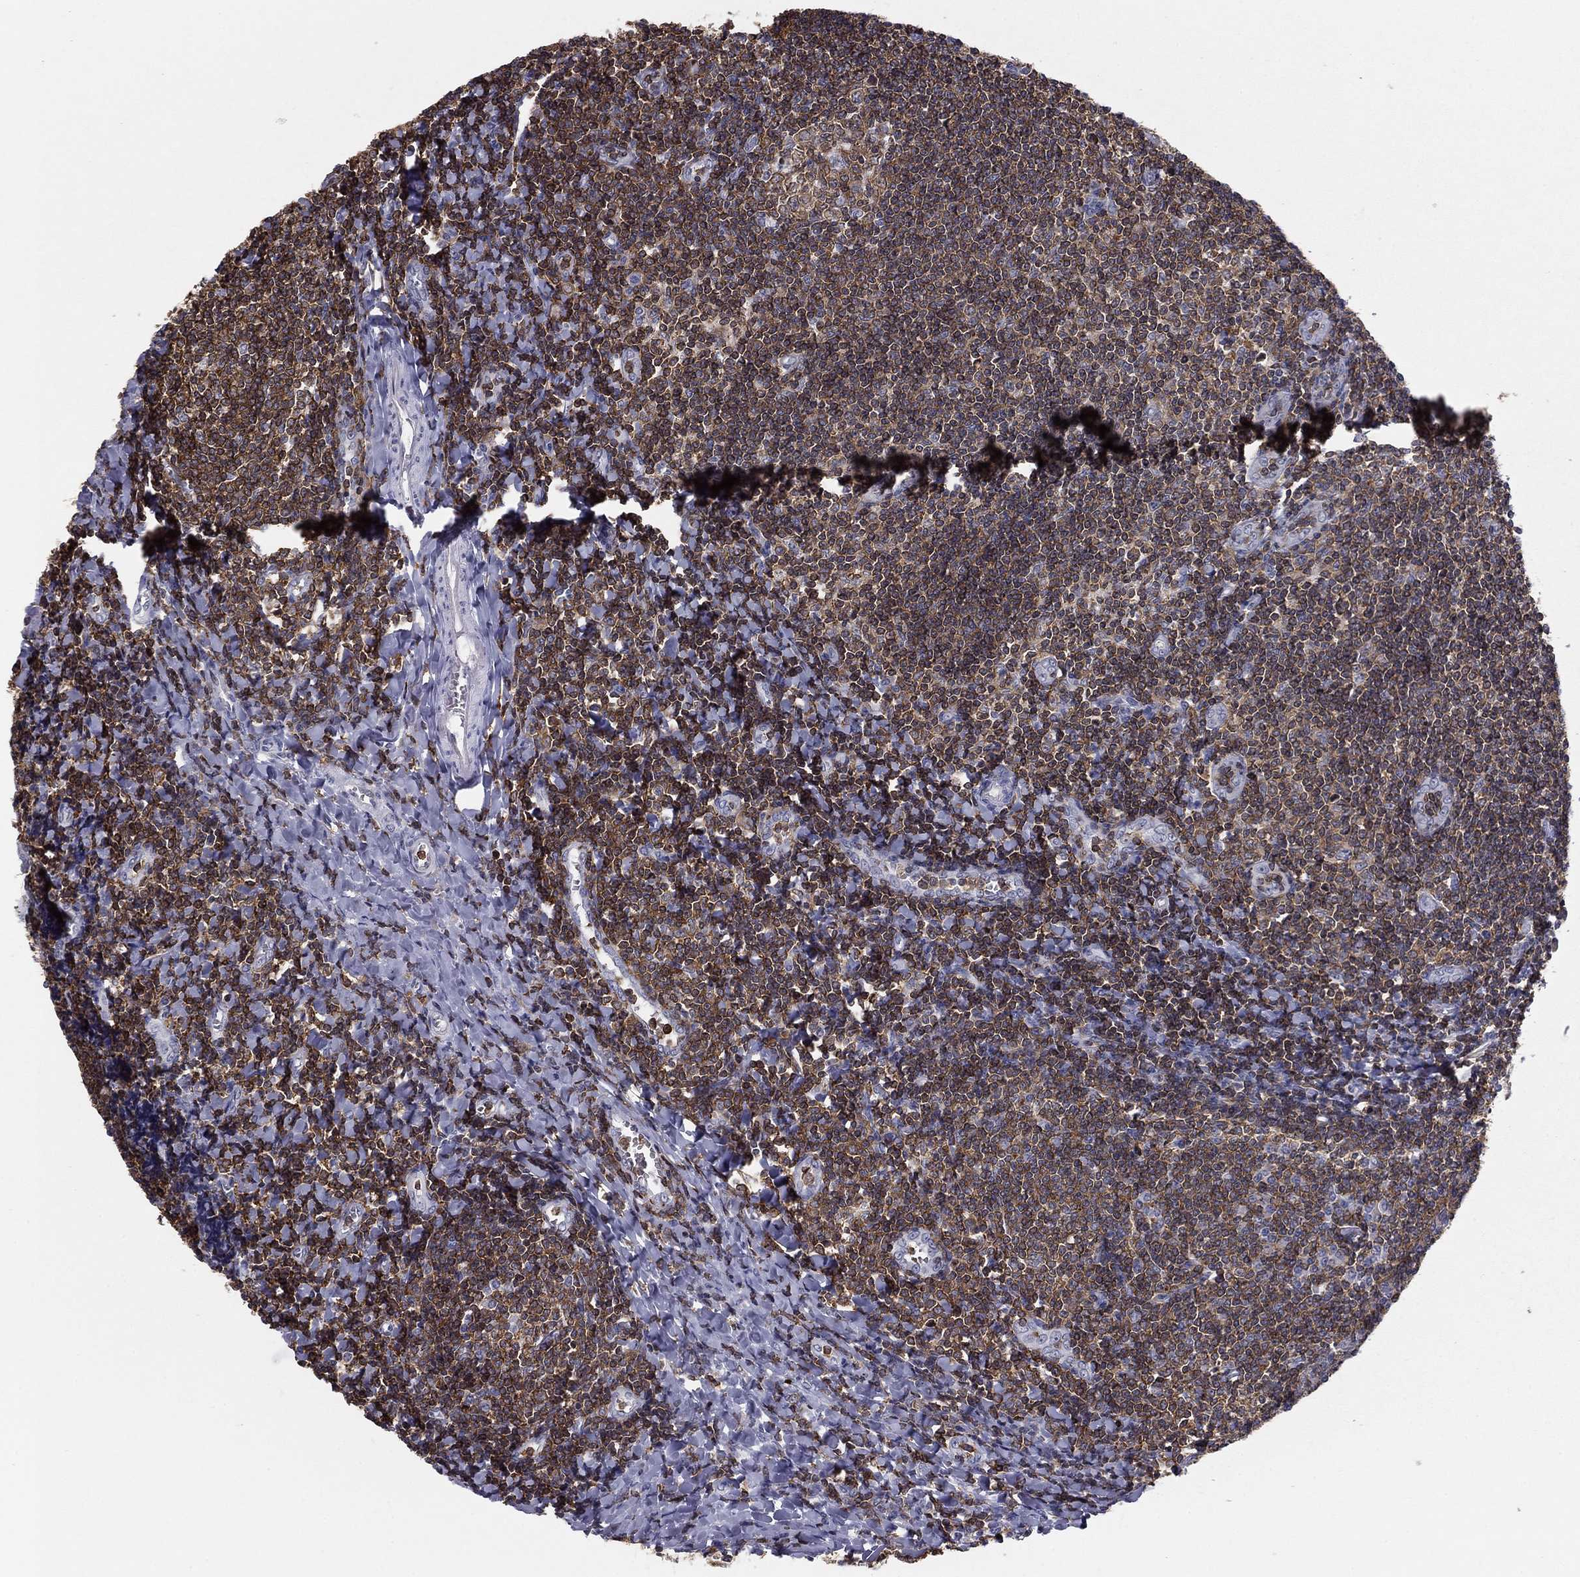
{"staining": {"intensity": "moderate", "quantity": ">75%", "location": "cytoplasmic/membranous"}, "tissue": "tonsil", "cell_type": "Germinal center cells", "image_type": "normal", "snomed": [{"axis": "morphology", "description": "Normal tissue, NOS"}, {"axis": "topography", "description": "Tonsil"}], "caption": "Tonsil stained for a protein demonstrates moderate cytoplasmic/membranous positivity in germinal center cells. Nuclei are stained in blue.", "gene": "ARHGAP27", "patient": {"sex": "female", "age": 12}}